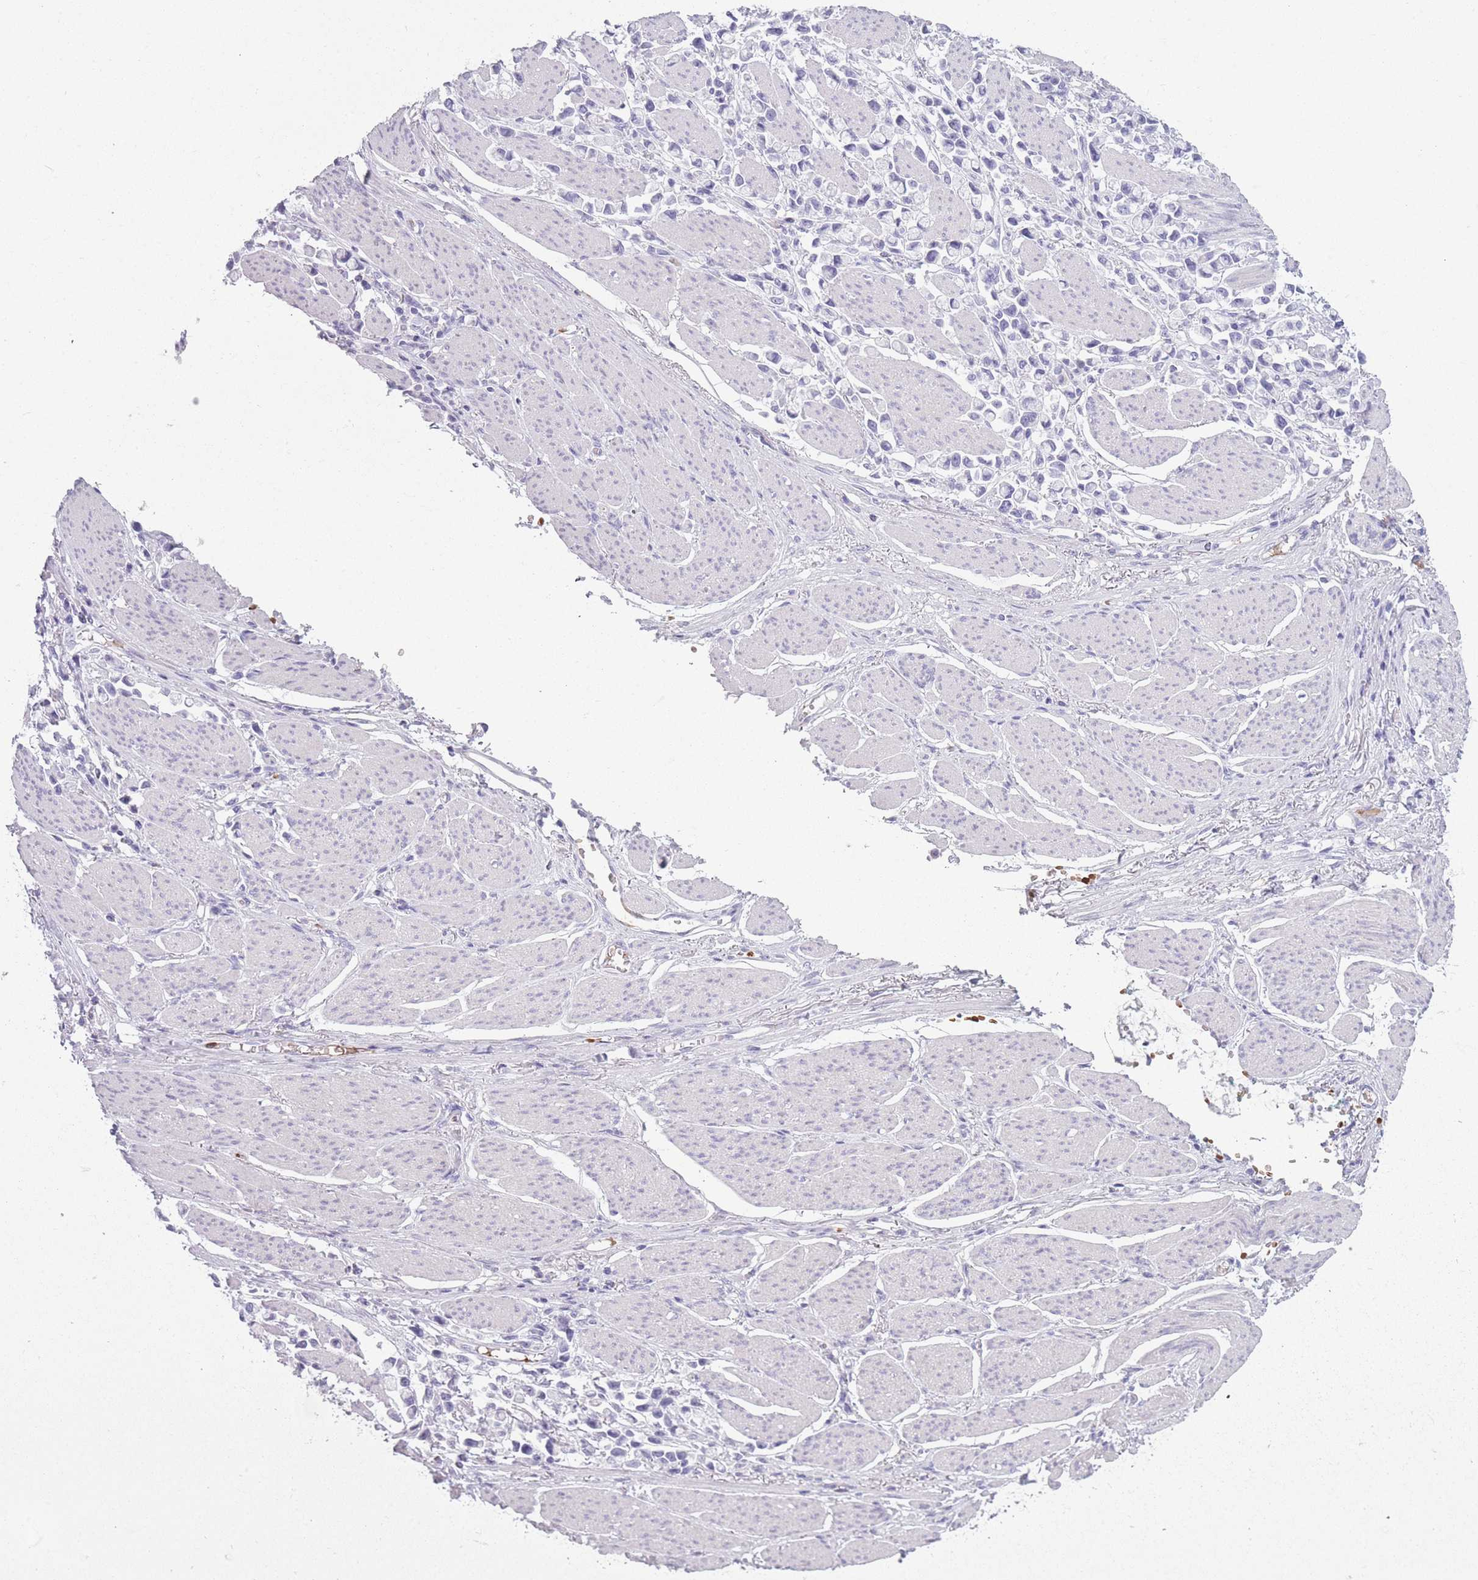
{"staining": {"intensity": "negative", "quantity": "none", "location": "none"}, "tissue": "stomach cancer", "cell_type": "Tumor cells", "image_type": "cancer", "snomed": [{"axis": "morphology", "description": "Adenocarcinoma, NOS"}, {"axis": "topography", "description": "Stomach"}], "caption": "Tumor cells are negative for protein expression in human stomach cancer.", "gene": "OR7C1", "patient": {"sex": "female", "age": 81}}